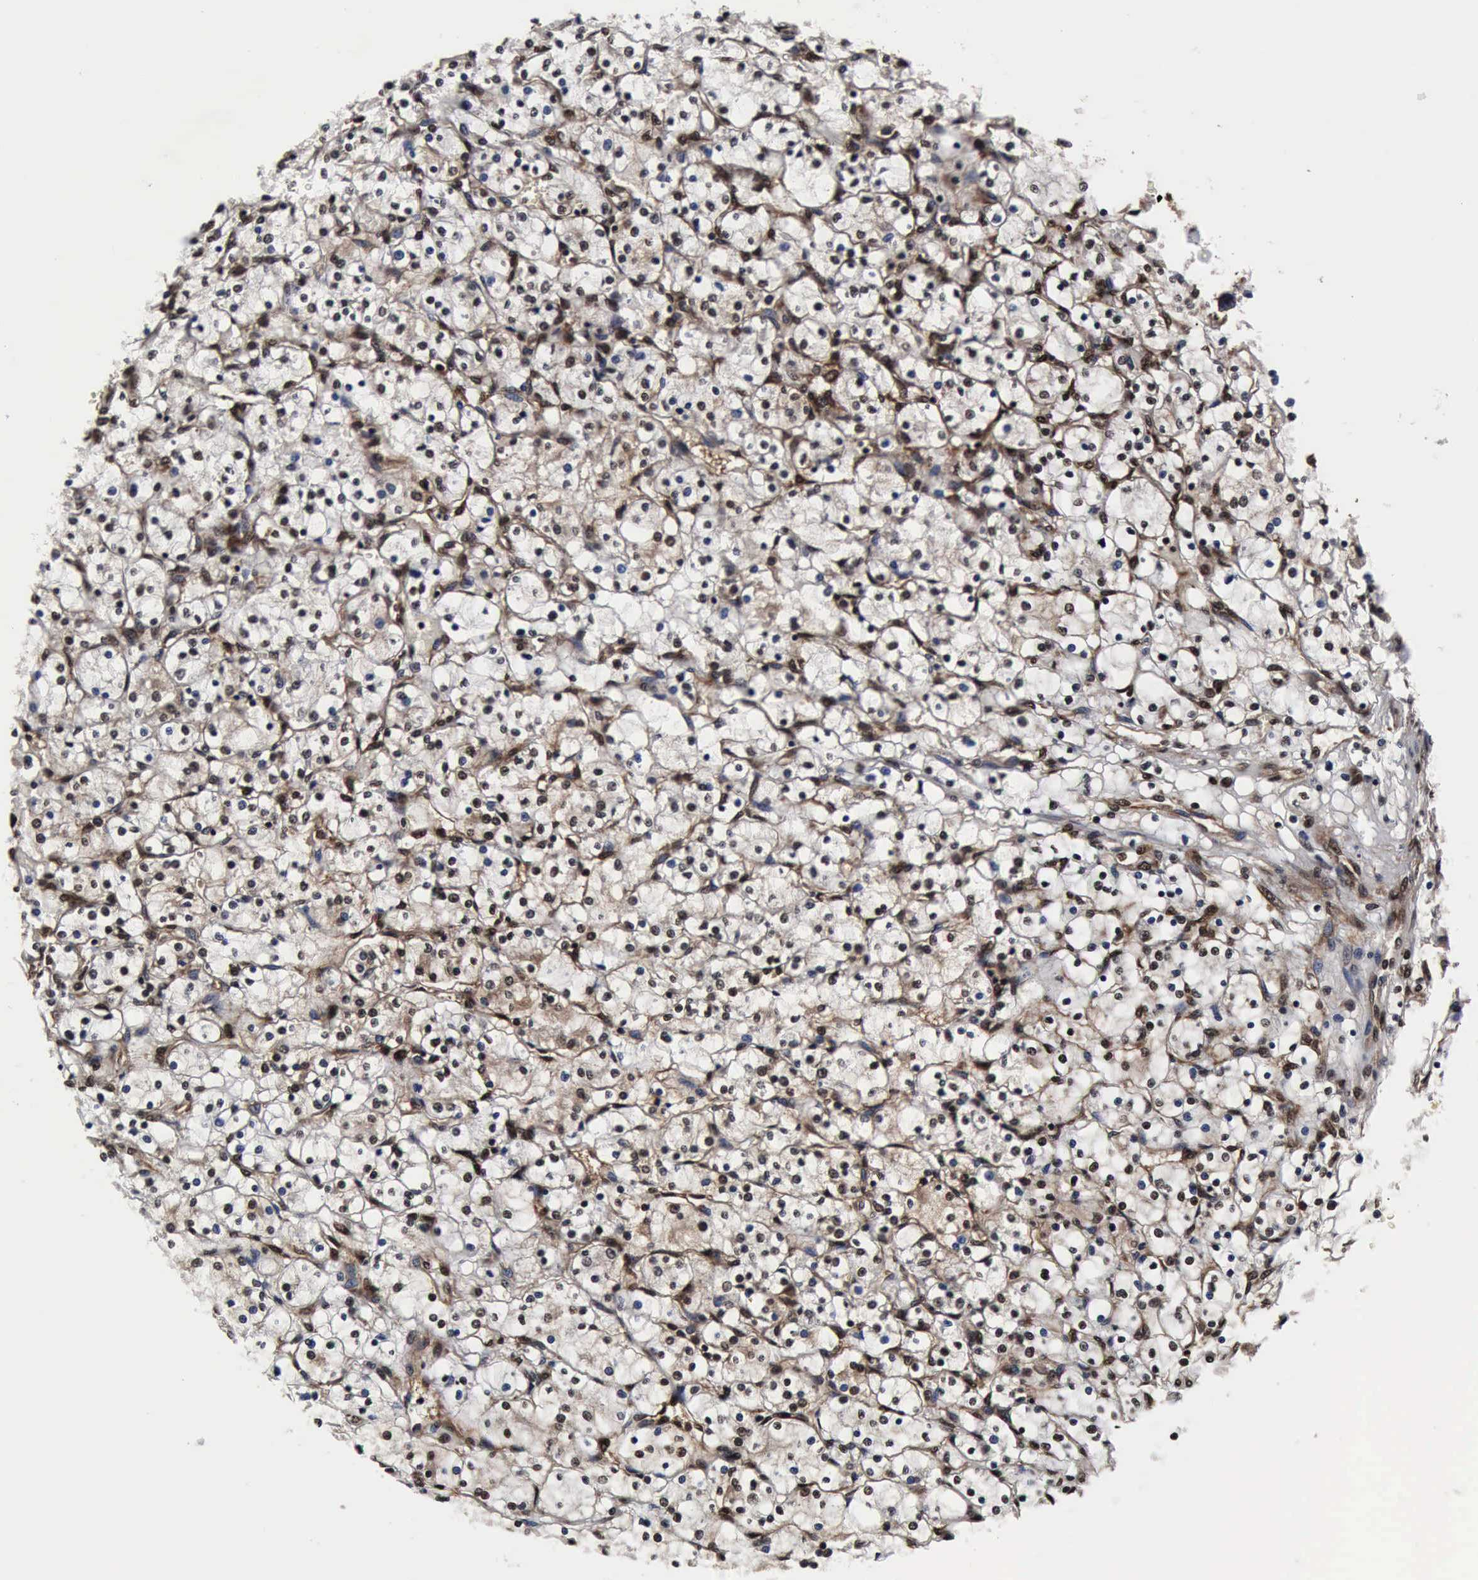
{"staining": {"intensity": "moderate", "quantity": ">75%", "location": "nuclear"}, "tissue": "renal cancer", "cell_type": "Tumor cells", "image_type": "cancer", "snomed": [{"axis": "morphology", "description": "Adenocarcinoma, NOS"}, {"axis": "topography", "description": "Kidney"}], "caption": "Moderate nuclear positivity for a protein is seen in about >75% of tumor cells of renal cancer (adenocarcinoma) using immunohistochemistry (IHC).", "gene": "UBC", "patient": {"sex": "male", "age": 61}}